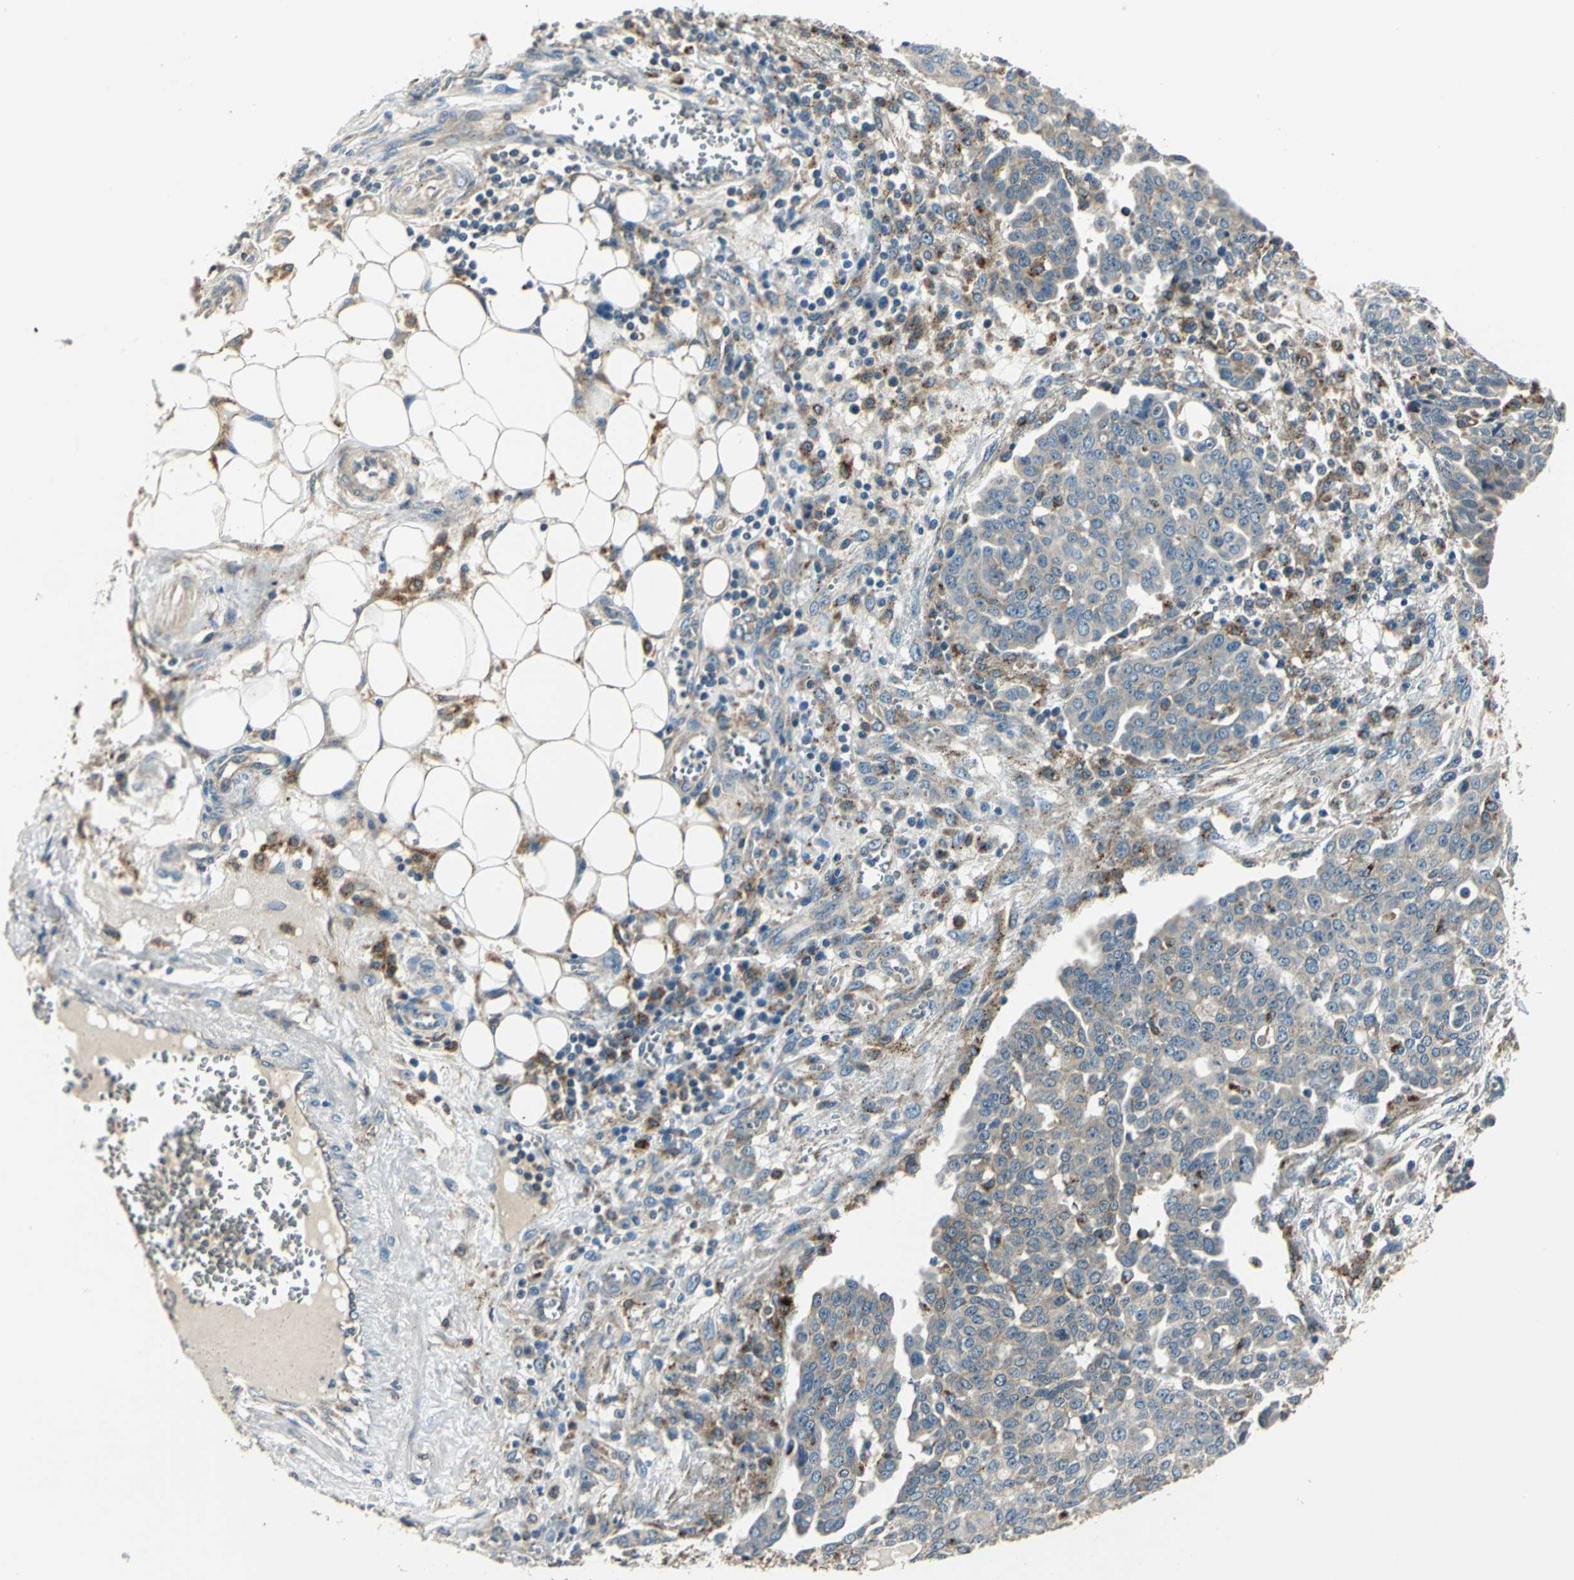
{"staining": {"intensity": "weak", "quantity": "25%-75%", "location": "cytoplasmic/membranous"}, "tissue": "ovarian cancer", "cell_type": "Tumor cells", "image_type": "cancer", "snomed": [{"axis": "morphology", "description": "Cystadenocarcinoma, serous, NOS"}, {"axis": "topography", "description": "Soft tissue"}, {"axis": "topography", "description": "Ovary"}], "caption": "Immunohistochemical staining of human serous cystadenocarcinoma (ovarian) demonstrates weak cytoplasmic/membranous protein staining in approximately 25%-75% of tumor cells.", "gene": "NIT1", "patient": {"sex": "female", "age": 57}}